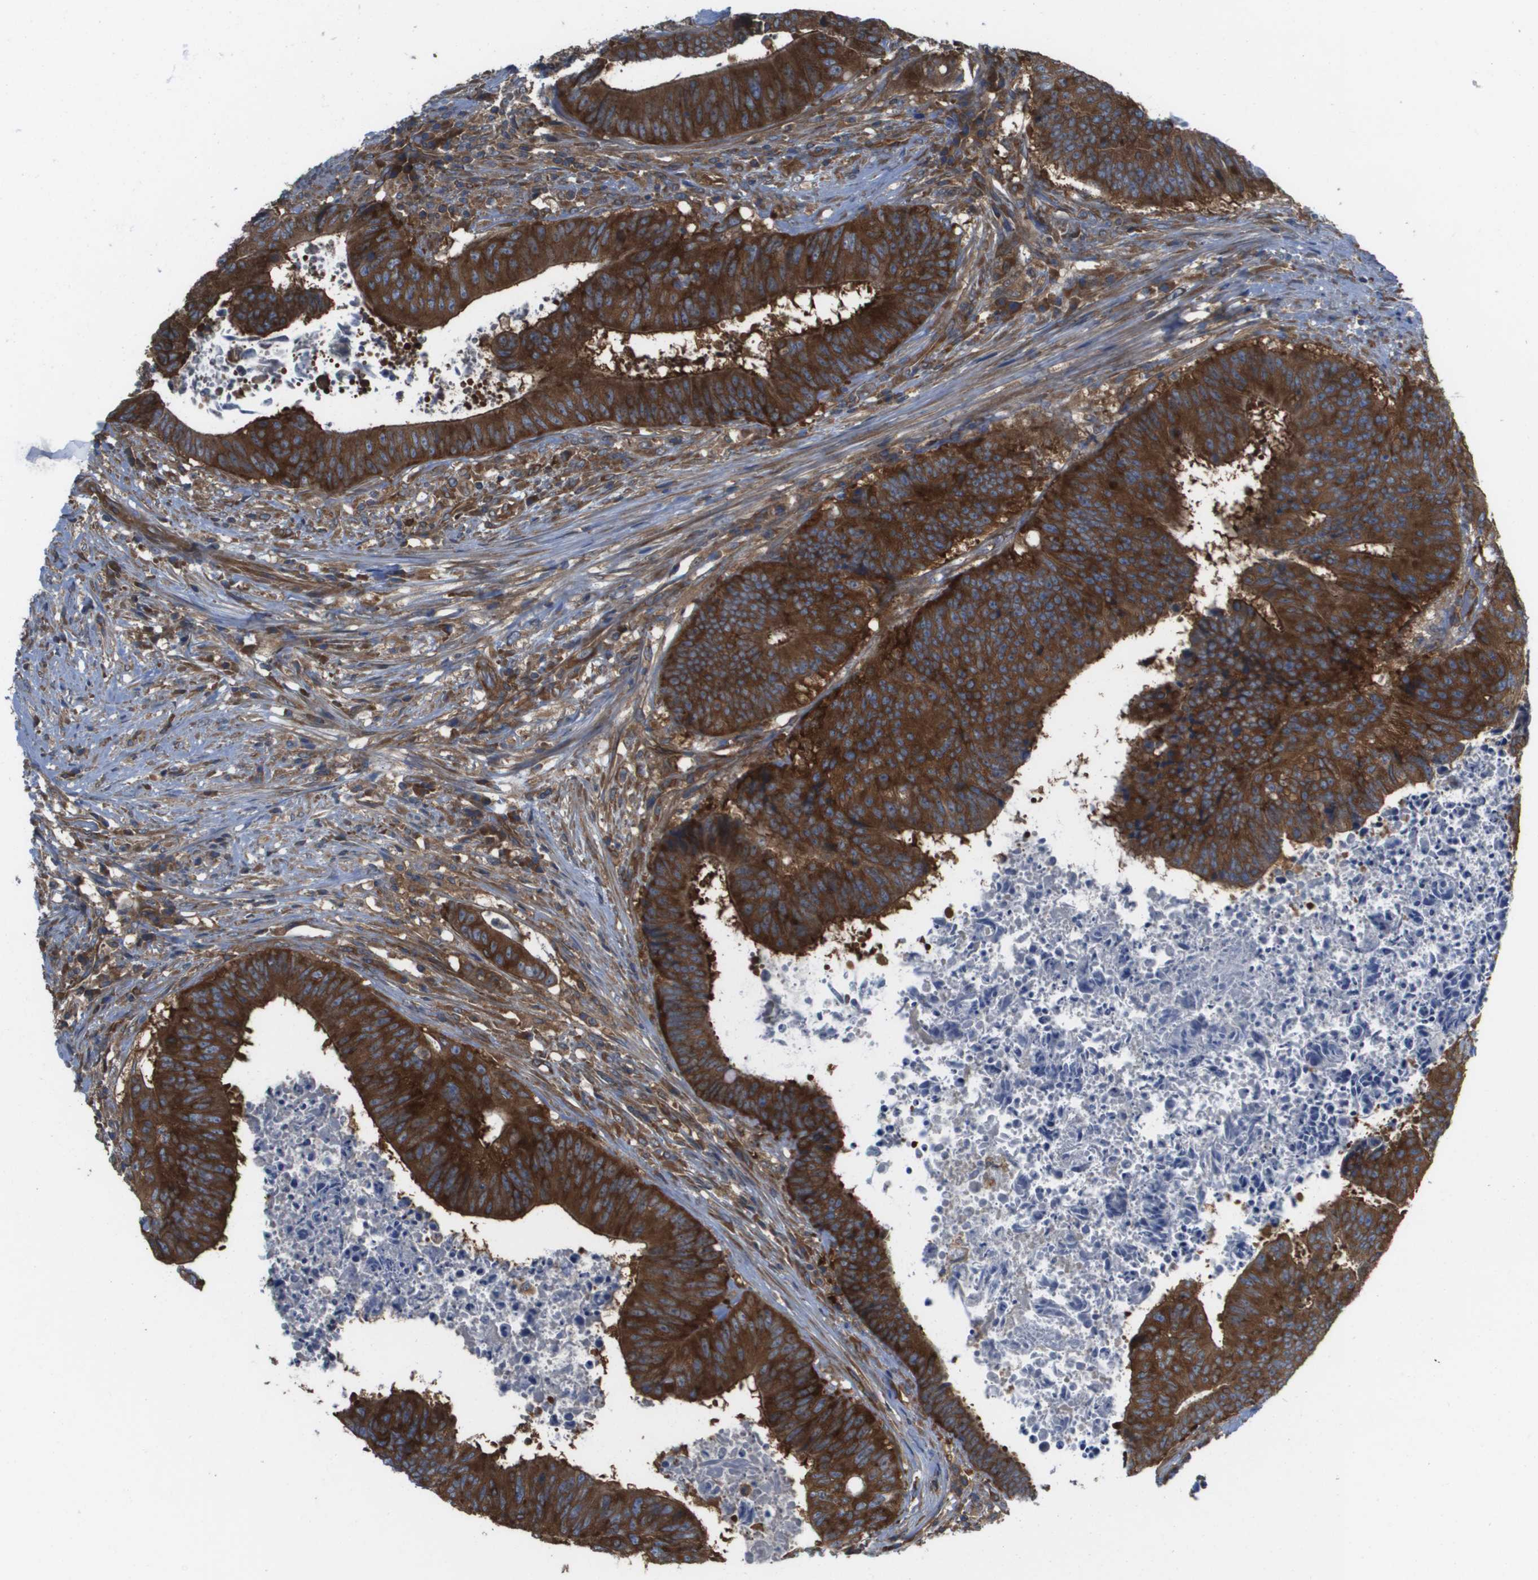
{"staining": {"intensity": "strong", "quantity": ">75%", "location": "cytoplasmic/membranous"}, "tissue": "colorectal cancer", "cell_type": "Tumor cells", "image_type": "cancer", "snomed": [{"axis": "morphology", "description": "Adenocarcinoma, NOS"}, {"axis": "topography", "description": "Rectum"}], "caption": "Human colorectal cancer (adenocarcinoma) stained for a protein (brown) exhibits strong cytoplasmic/membranous positive expression in about >75% of tumor cells.", "gene": "EIF4G2", "patient": {"sex": "male", "age": 72}}